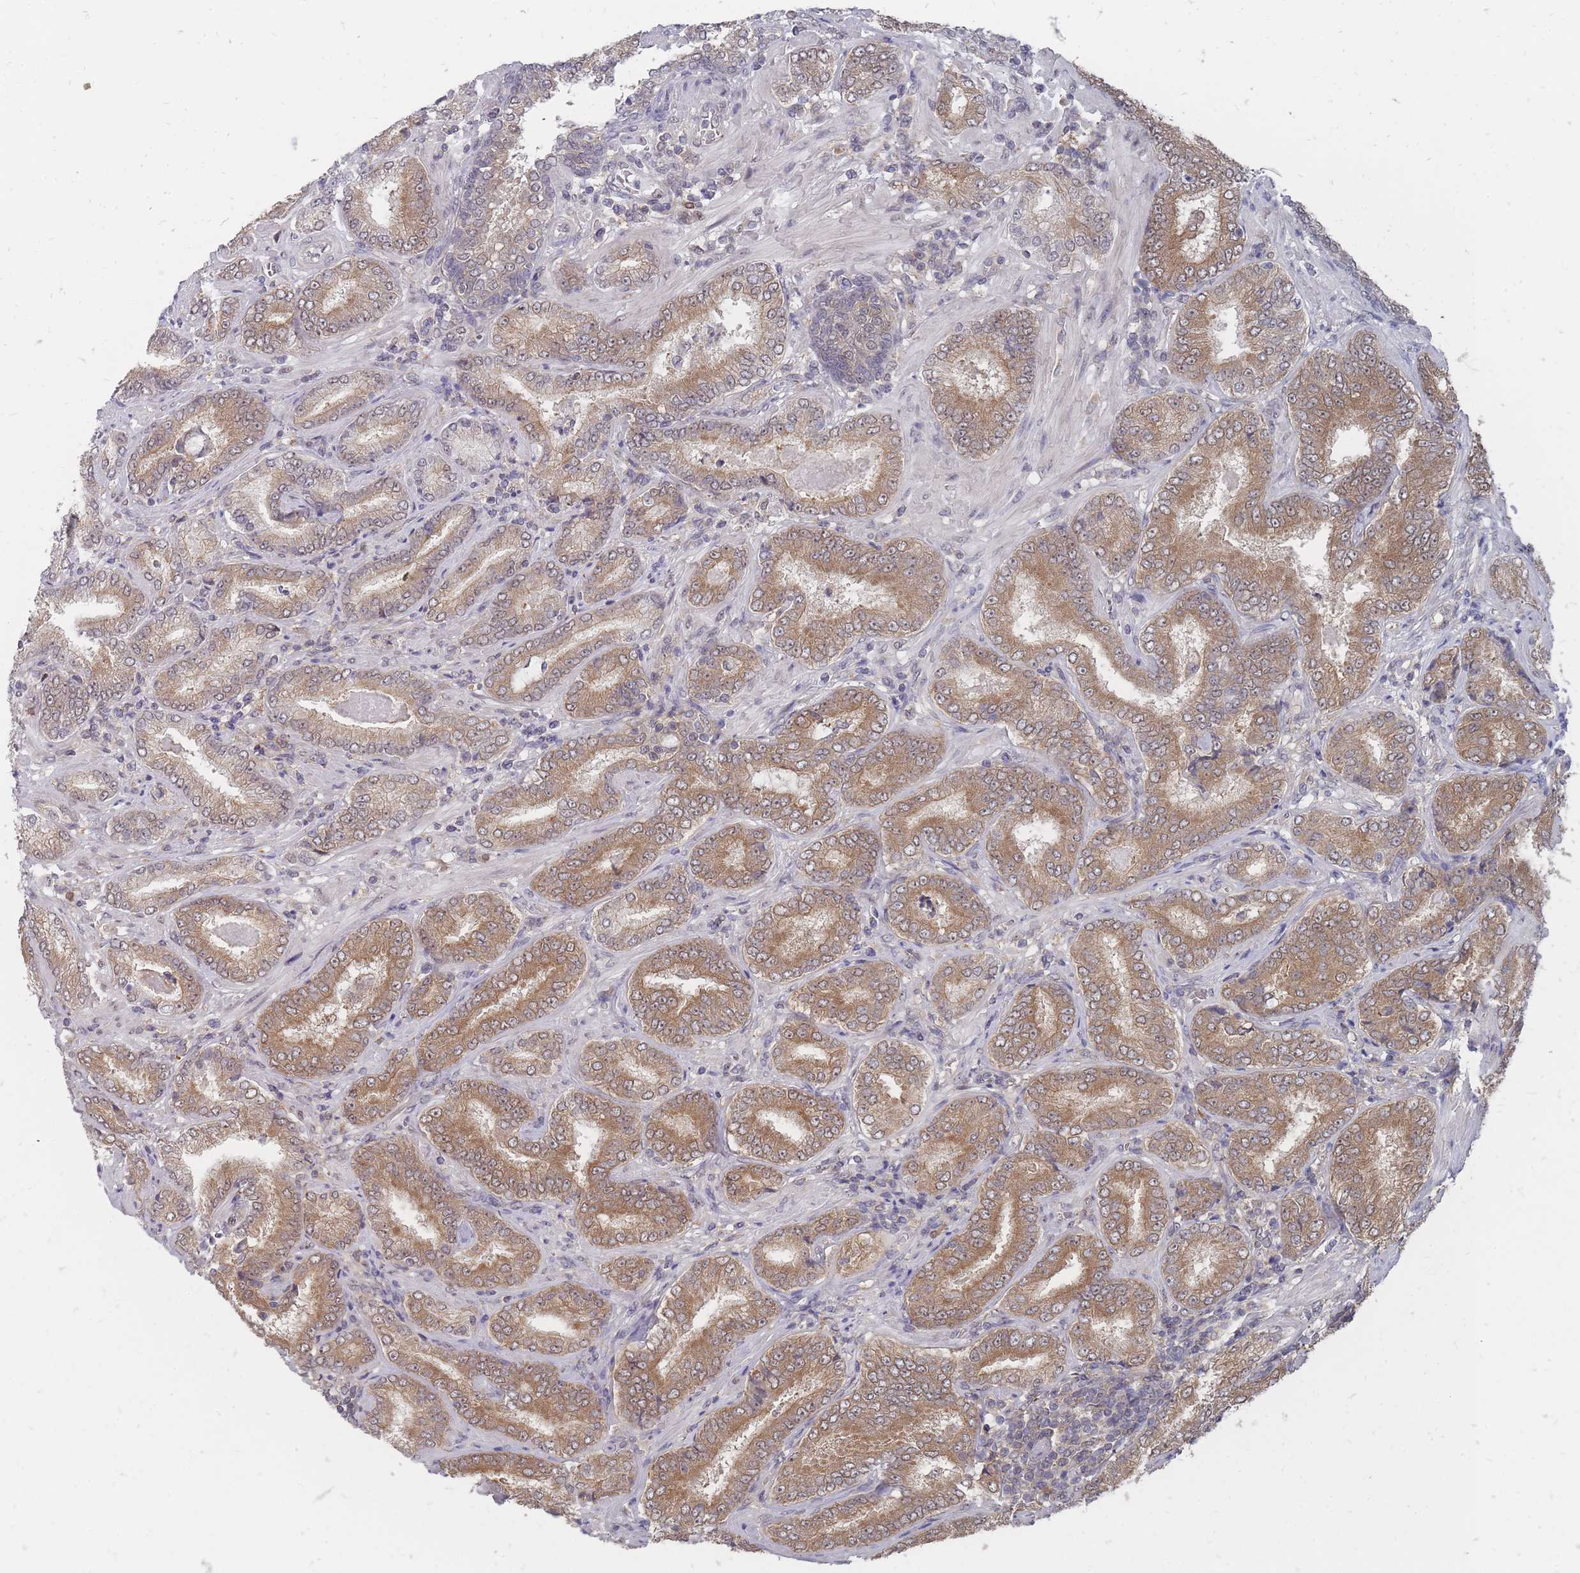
{"staining": {"intensity": "moderate", "quantity": ">75%", "location": "cytoplasmic/membranous"}, "tissue": "prostate cancer", "cell_type": "Tumor cells", "image_type": "cancer", "snomed": [{"axis": "morphology", "description": "Adenocarcinoma, High grade"}, {"axis": "topography", "description": "Prostate"}], "caption": "This photomicrograph exhibits prostate cancer stained with IHC to label a protein in brown. The cytoplasmic/membranous of tumor cells show moderate positivity for the protein. Nuclei are counter-stained blue.", "gene": "NKD1", "patient": {"sex": "male", "age": 72}}